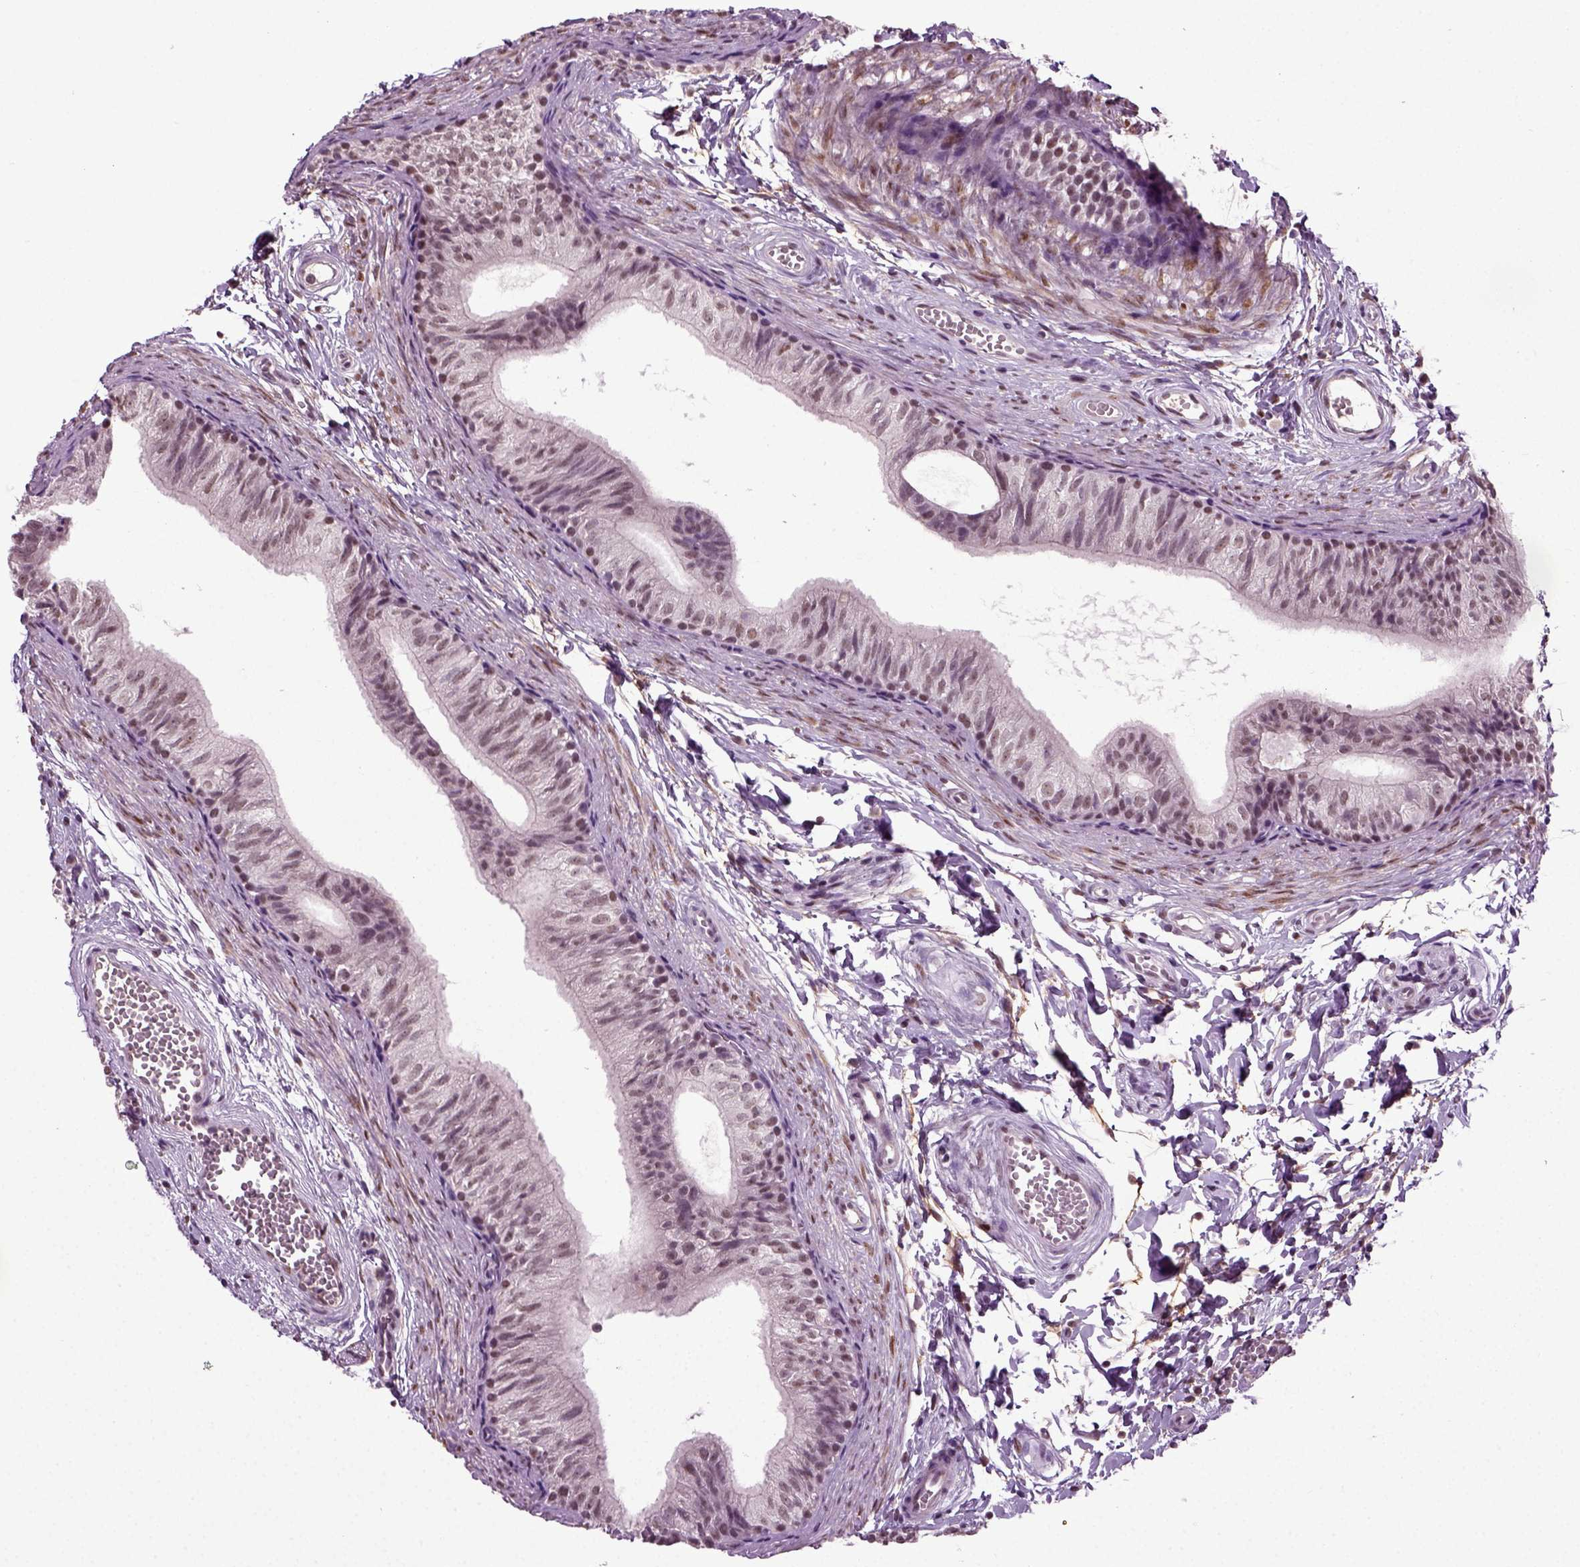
{"staining": {"intensity": "moderate", "quantity": "<25%", "location": "nuclear"}, "tissue": "epididymis", "cell_type": "Glandular cells", "image_type": "normal", "snomed": [{"axis": "morphology", "description": "Normal tissue, NOS"}, {"axis": "topography", "description": "Epididymis"}], "caption": "This is a photomicrograph of immunohistochemistry (IHC) staining of normal epididymis, which shows moderate expression in the nuclear of glandular cells.", "gene": "RCOR3", "patient": {"sex": "male", "age": 22}}